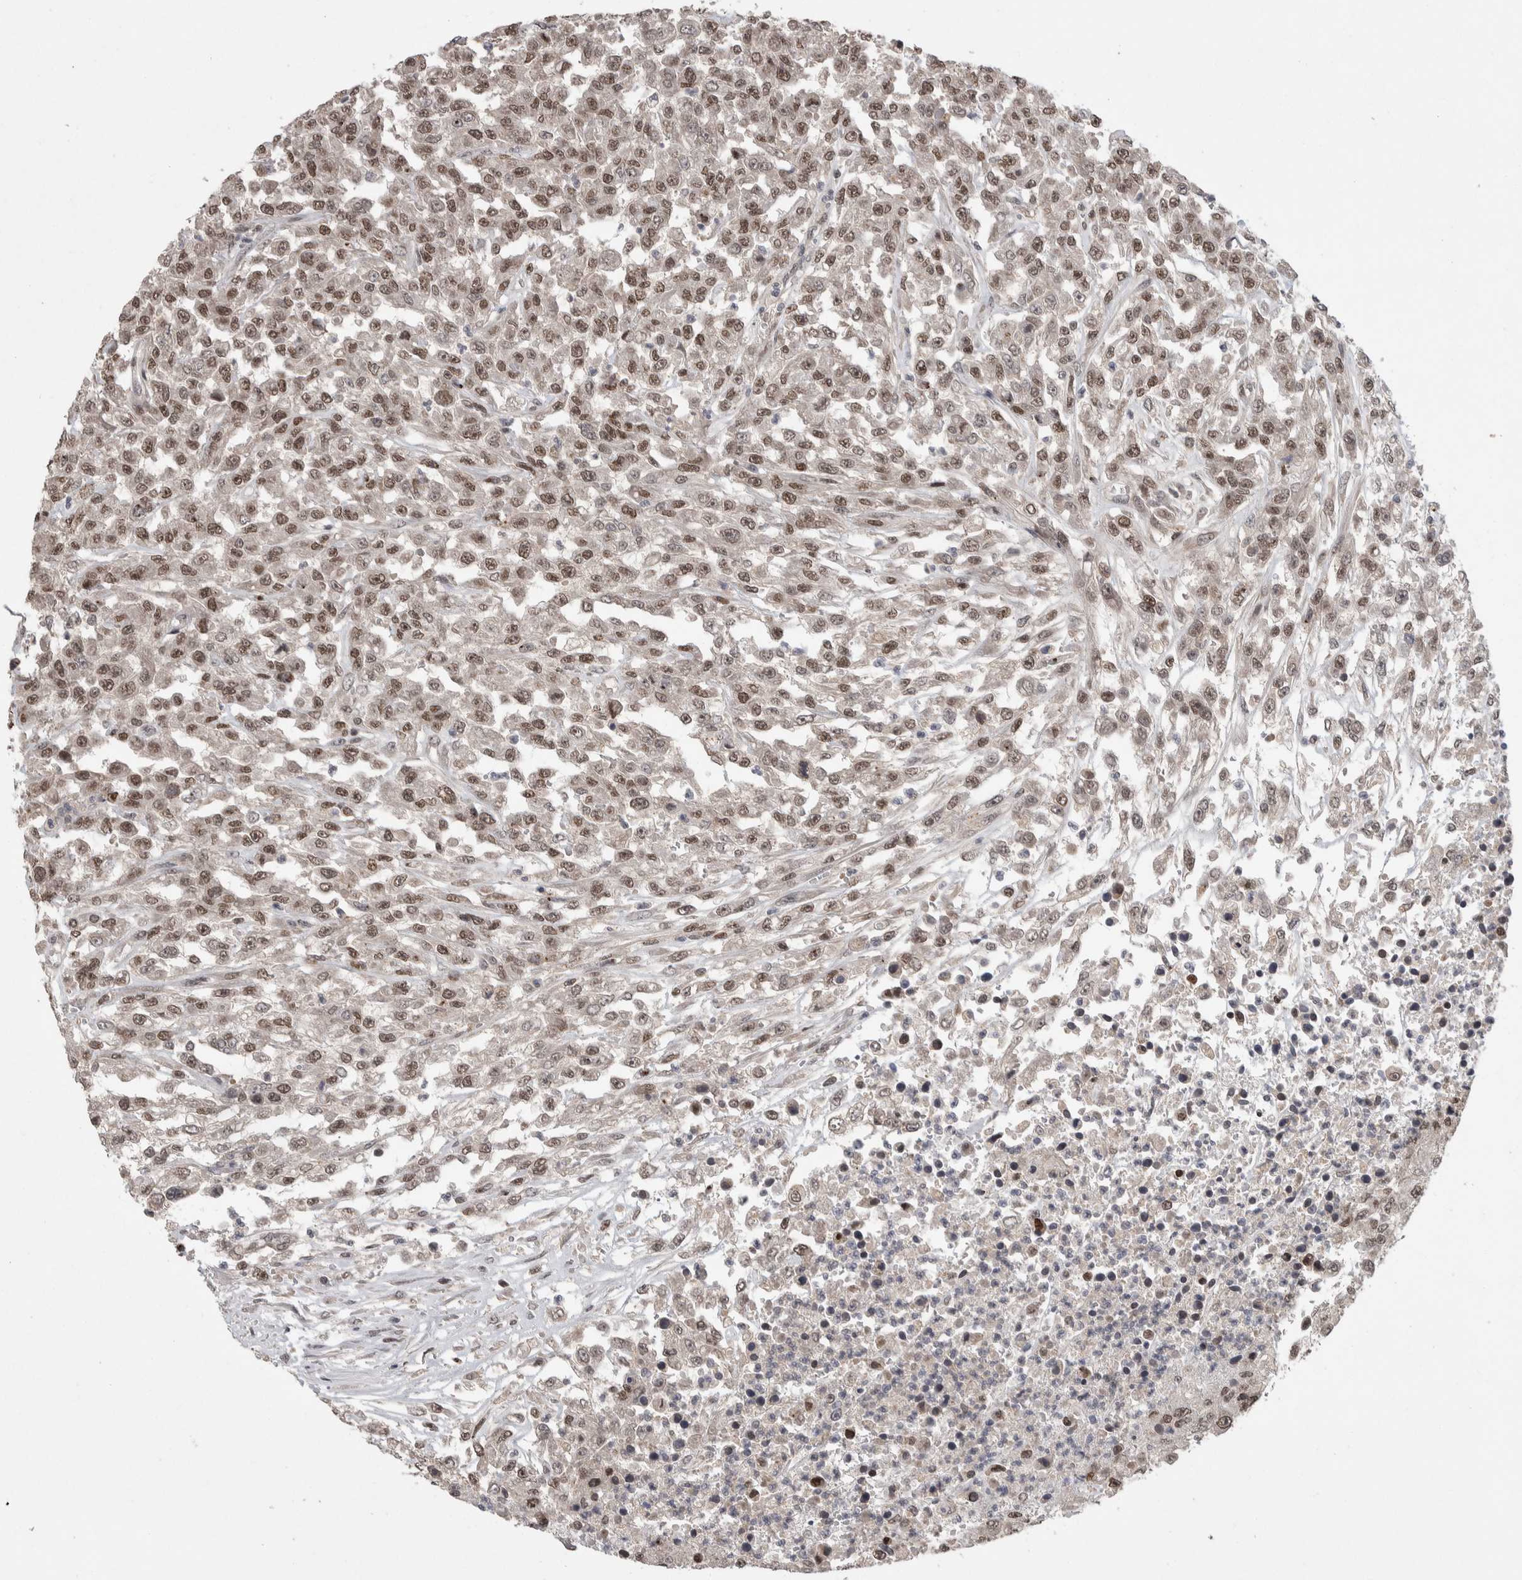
{"staining": {"intensity": "moderate", "quantity": ">75%", "location": "nuclear"}, "tissue": "urothelial cancer", "cell_type": "Tumor cells", "image_type": "cancer", "snomed": [{"axis": "morphology", "description": "Urothelial carcinoma, High grade"}, {"axis": "topography", "description": "Urinary bladder"}], "caption": "Urothelial carcinoma (high-grade) tissue shows moderate nuclear staining in approximately >75% of tumor cells, visualized by immunohistochemistry.", "gene": "ZNF592", "patient": {"sex": "male", "age": 46}}